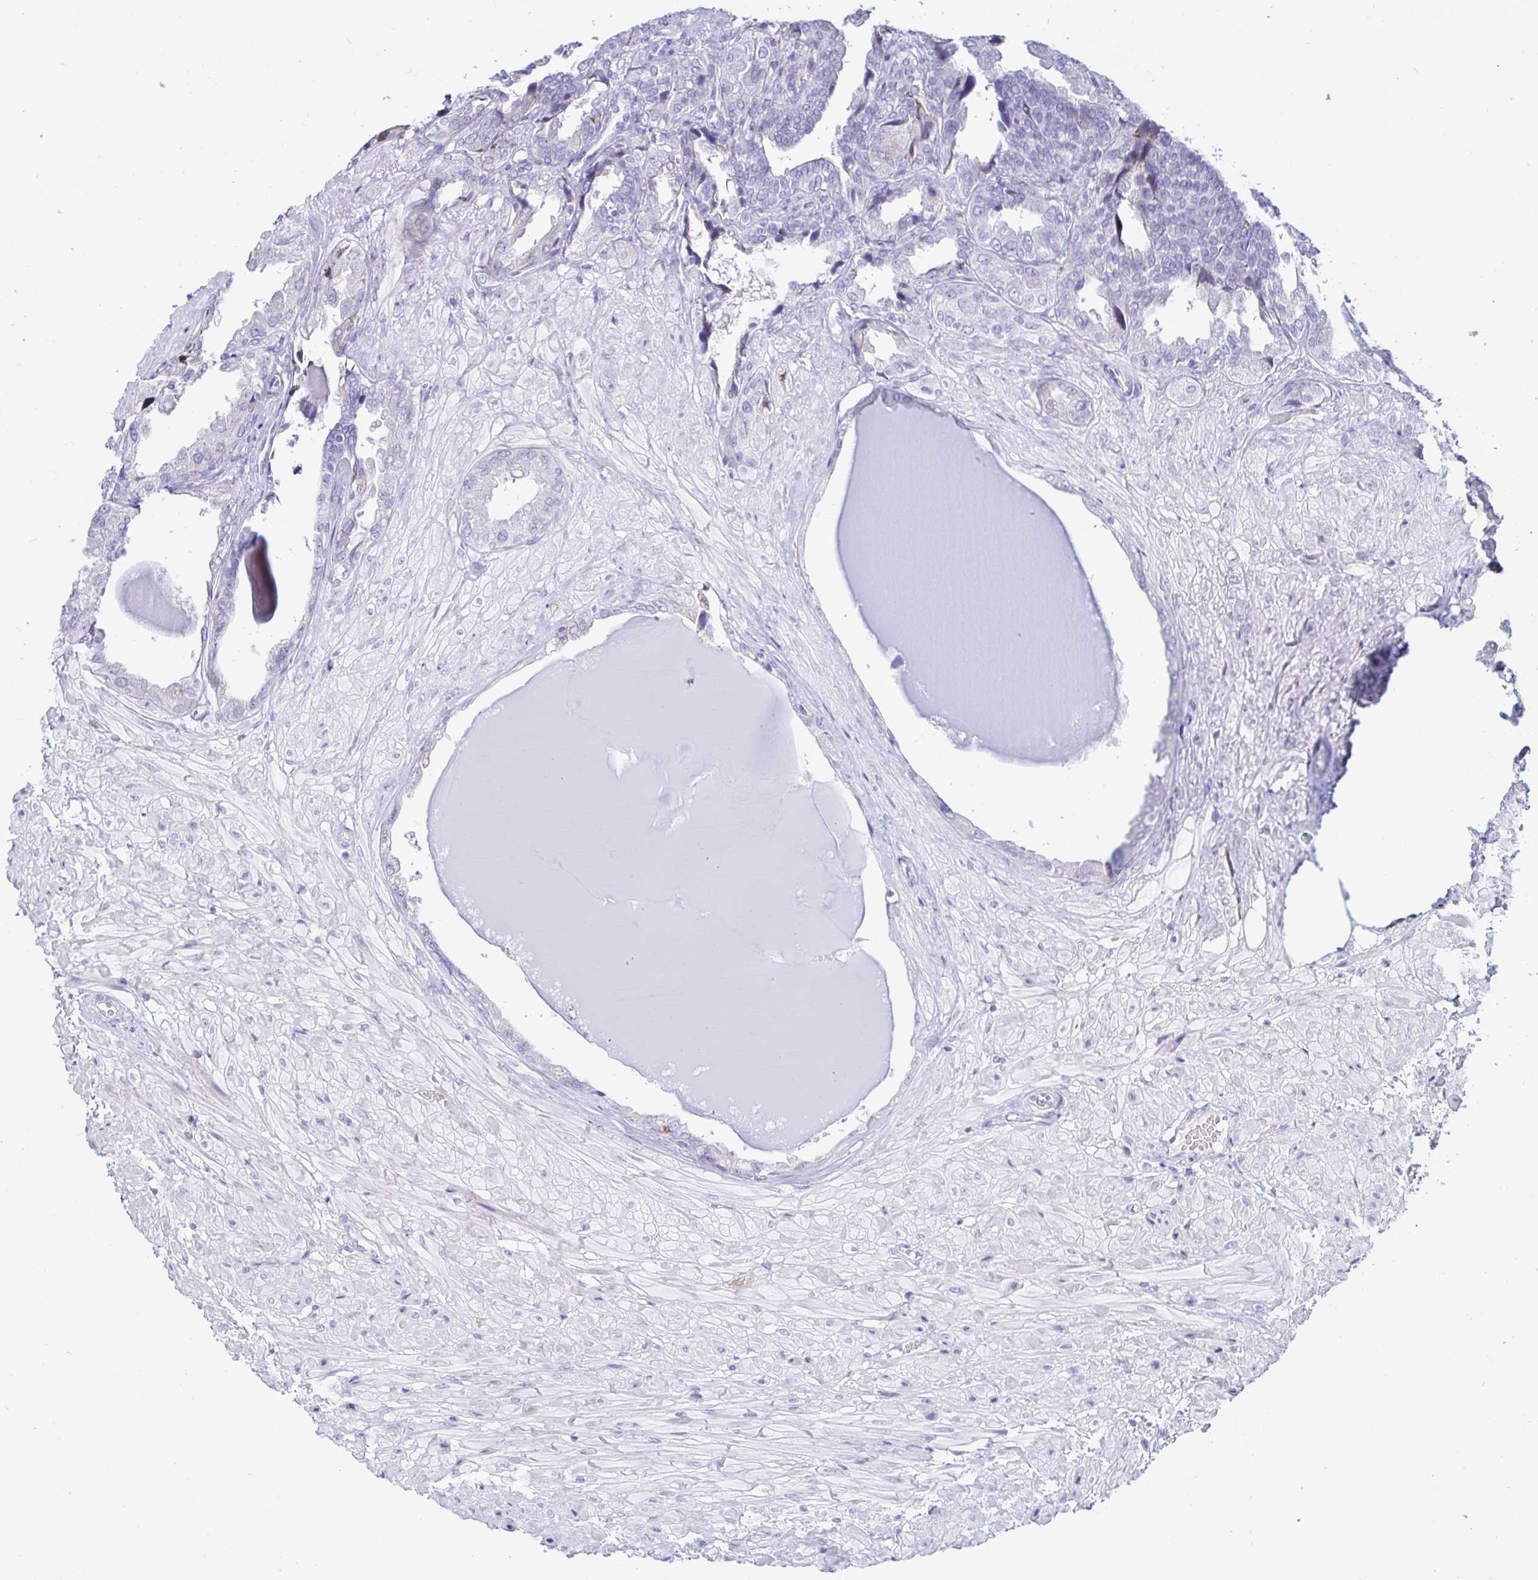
{"staining": {"intensity": "negative", "quantity": "none", "location": "none"}, "tissue": "seminal vesicle", "cell_type": "Glandular cells", "image_type": "normal", "snomed": [{"axis": "morphology", "description": "Normal tissue, NOS"}, {"axis": "topography", "description": "Seminal veicle"}], "caption": "This is a image of immunohistochemistry staining of benign seminal vesicle, which shows no positivity in glandular cells.", "gene": "PINLYP", "patient": {"sex": "male", "age": 55}}